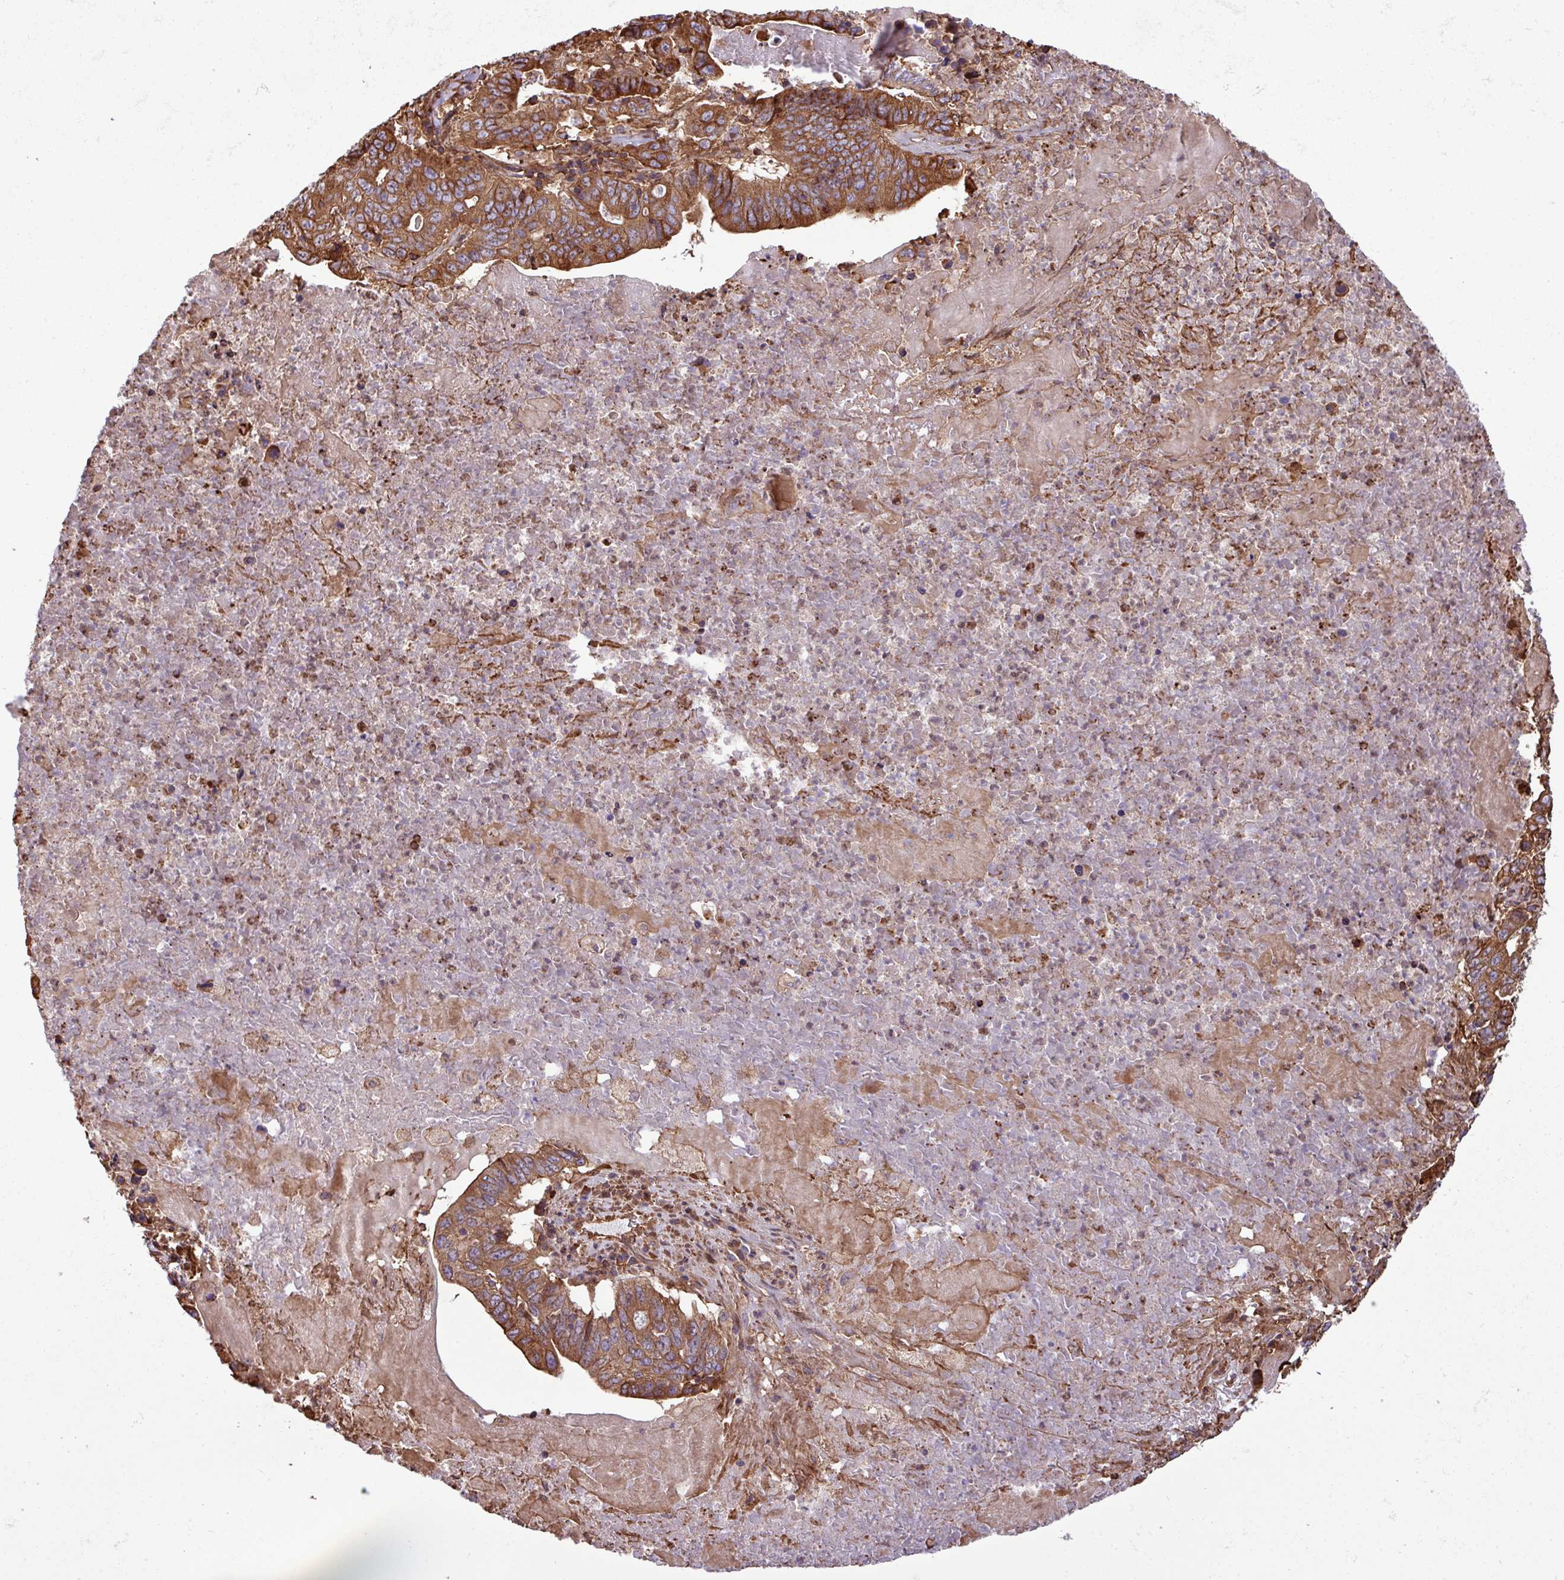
{"staining": {"intensity": "strong", "quantity": ">75%", "location": "cytoplasmic/membranous"}, "tissue": "lung cancer", "cell_type": "Tumor cells", "image_type": "cancer", "snomed": [{"axis": "morphology", "description": "Adenocarcinoma, NOS"}, {"axis": "topography", "description": "Lung"}], "caption": "There is high levels of strong cytoplasmic/membranous expression in tumor cells of lung cancer (adenocarcinoma), as demonstrated by immunohistochemical staining (brown color).", "gene": "ZNF300", "patient": {"sex": "female", "age": 60}}